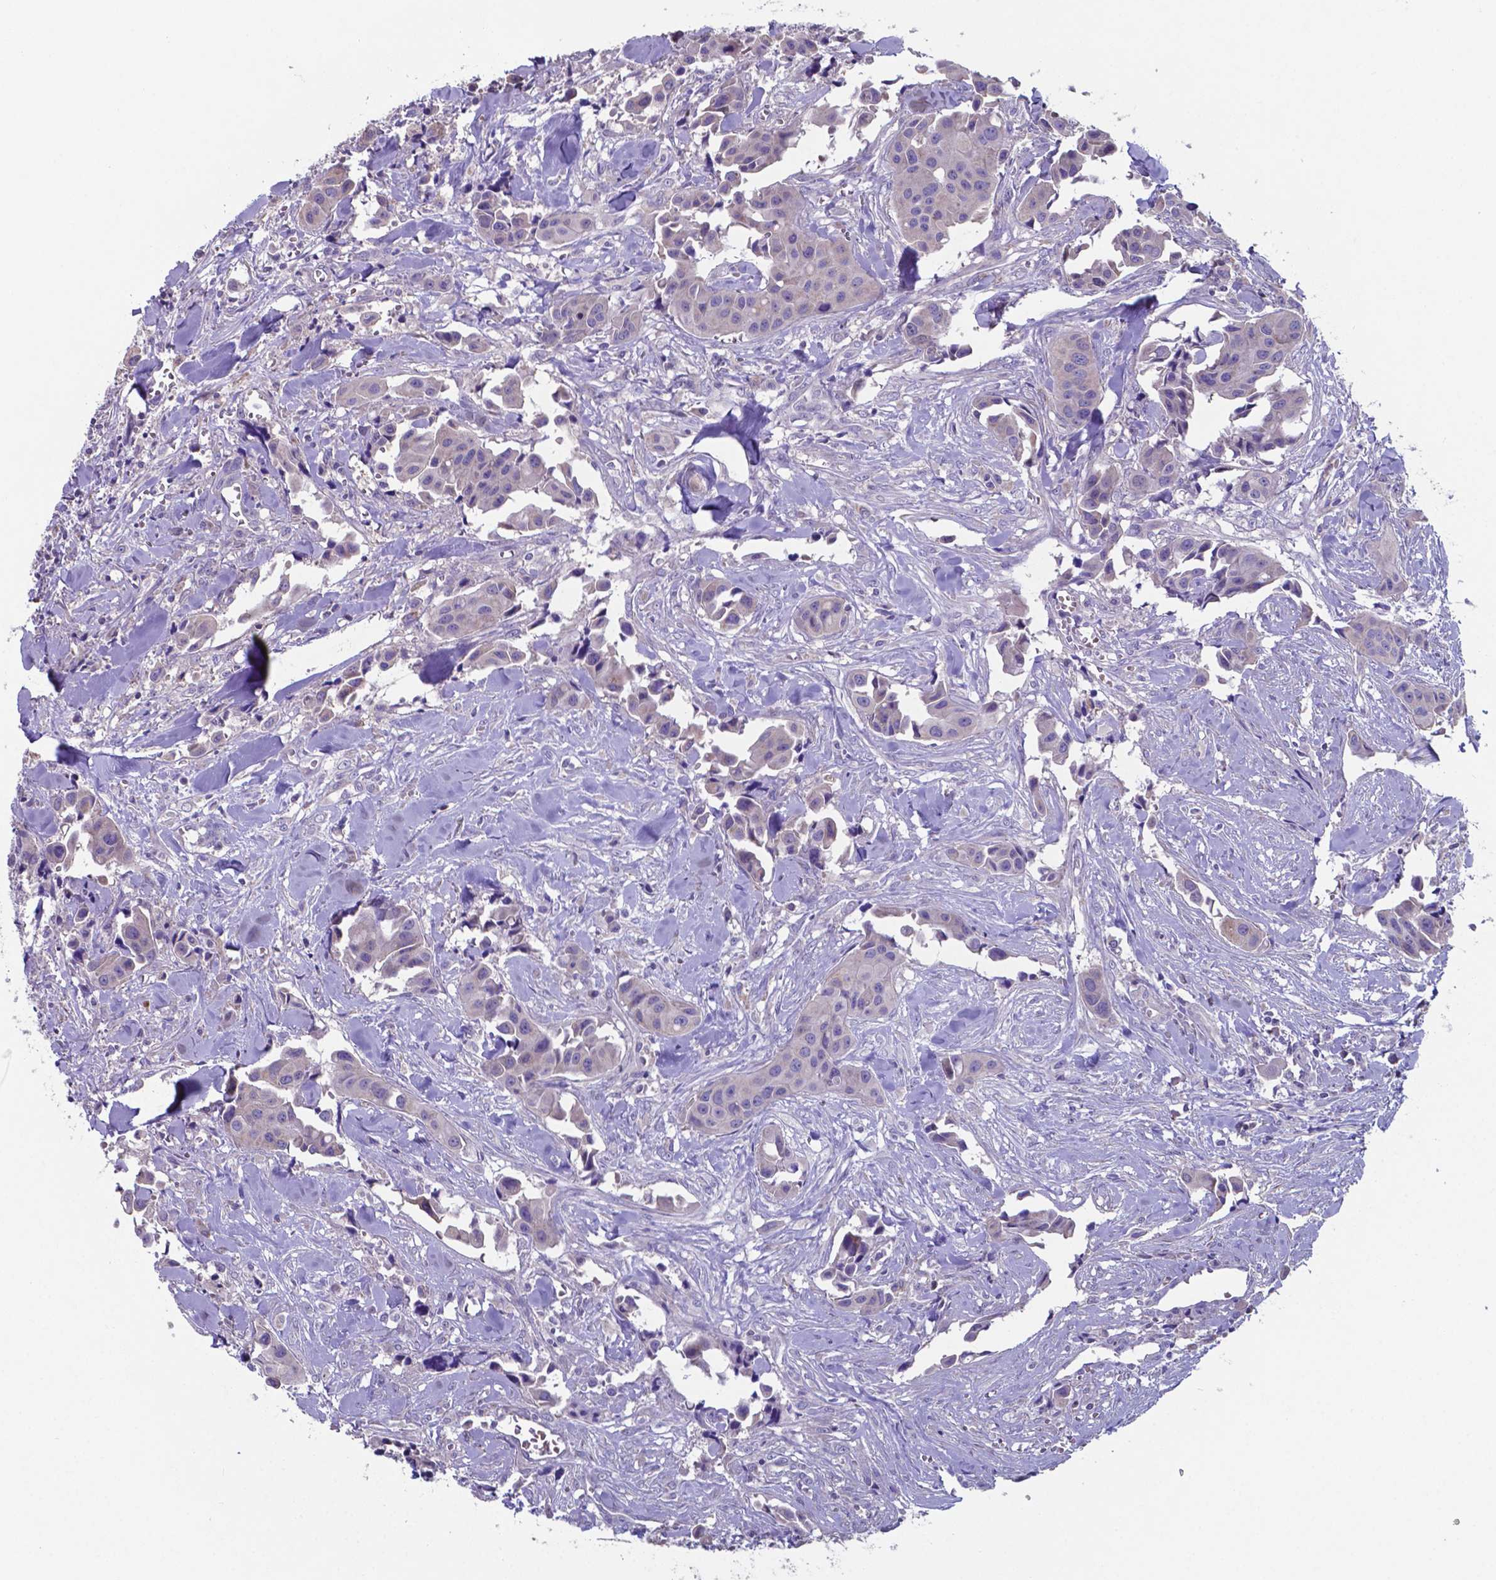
{"staining": {"intensity": "negative", "quantity": "none", "location": "none"}, "tissue": "head and neck cancer", "cell_type": "Tumor cells", "image_type": "cancer", "snomed": [{"axis": "morphology", "description": "Adenocarcinoma, NOS"}, {"axis": "topography", "description": "Head-Neck"}], "caption": "Tumor cells are negative for protein expression in human adenocarcinoma (head and neck). (DAB (3,3'-diaminobenzidine) IHC visualized using brightfield microscopy, high magnification).", "gene": "TYRO3", "patient": {"sex": "male", "age": 76}}